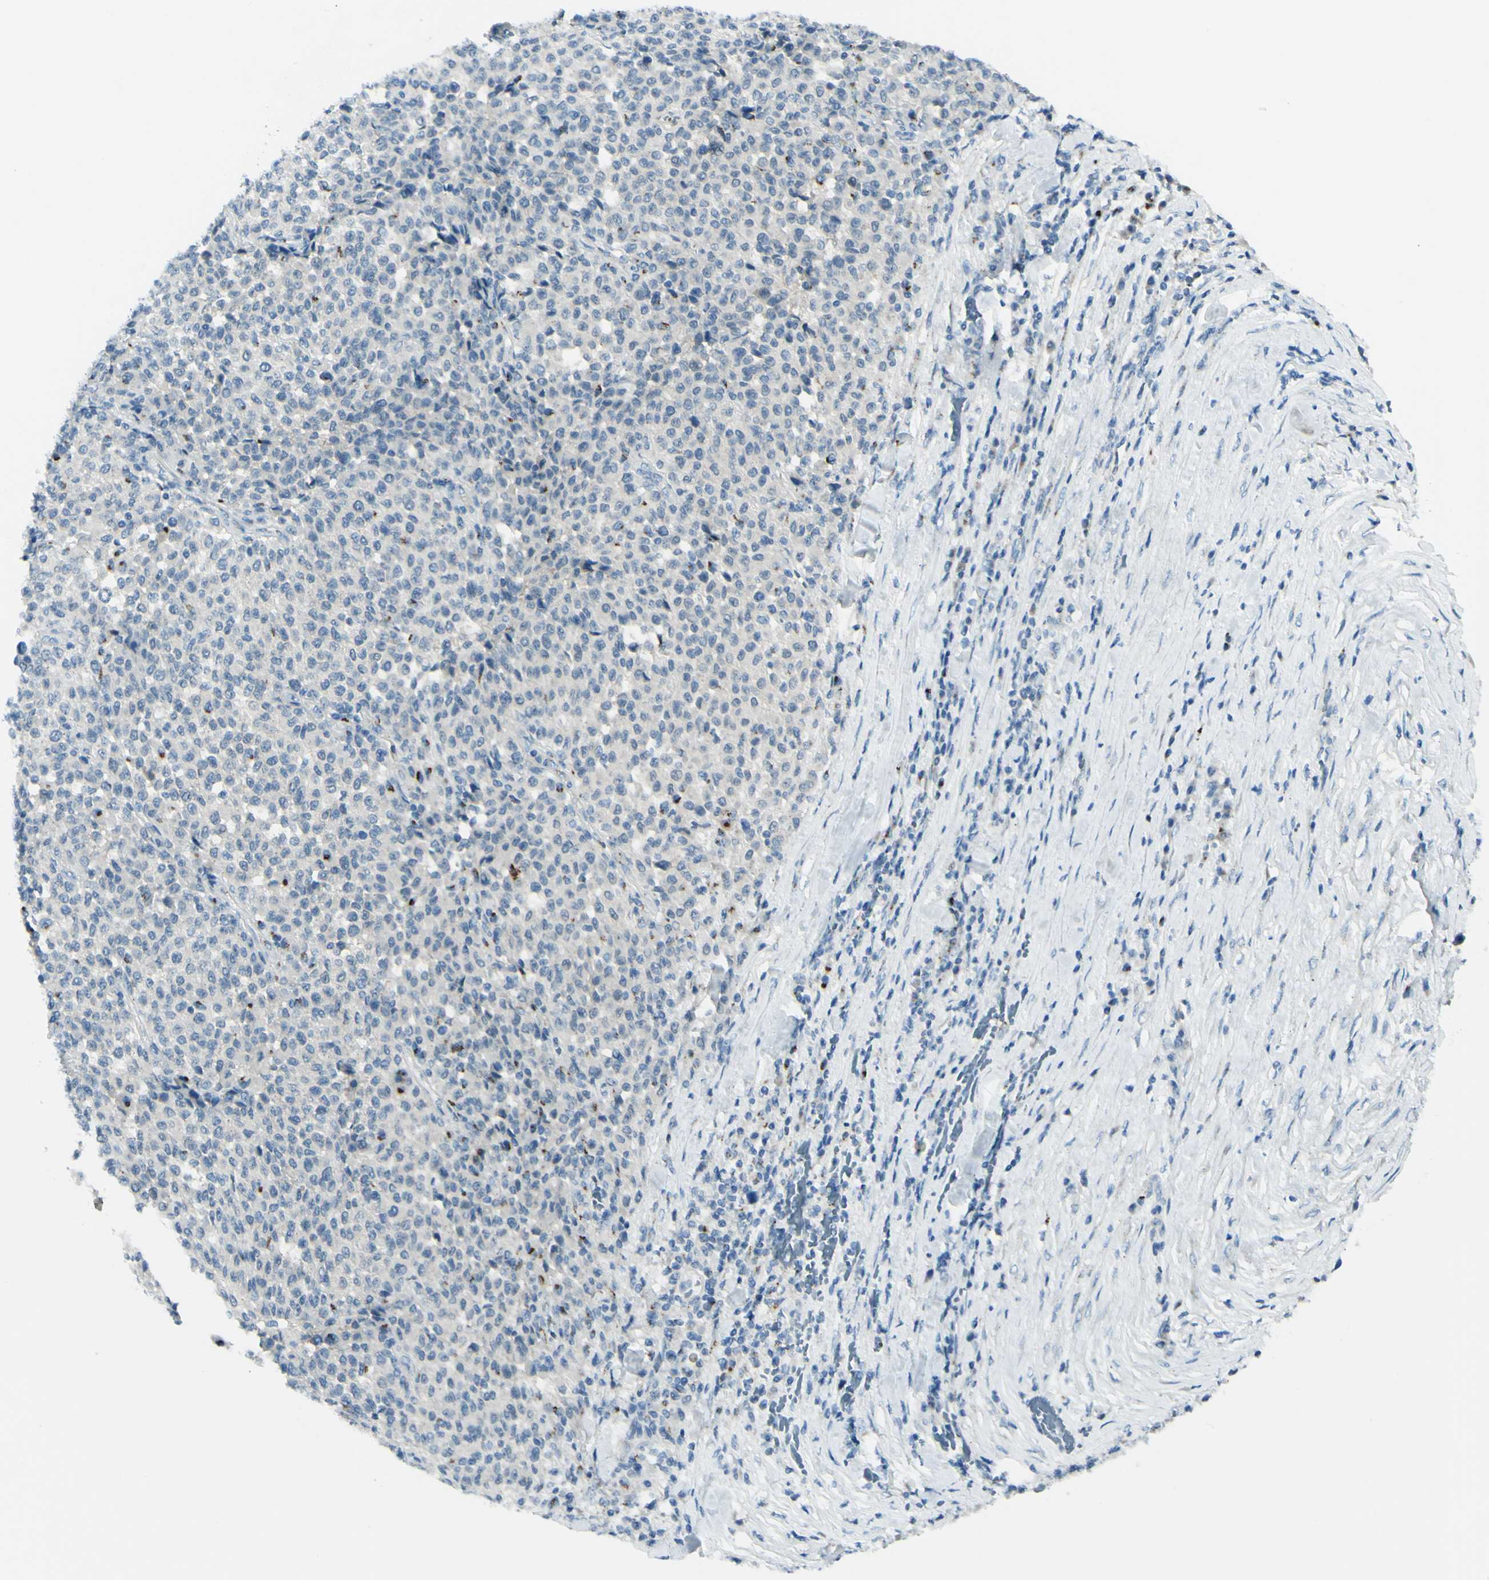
{"staining": {"intensity": "negative", "quantity": "none", "location": "none"}, "tissue": "melanoma", "cell_type": "Tumor cells", "image_type": "cancer", "snomed": [{"axis": "morphology", "description": "Malignant melanoma, Metastatic site"}, {"axis": "topography", "description": "Pancreas"}], "caption": "Melanoma was stained to show a protein in brown. There is no significant staining in tumor cells.", "gene": "B4GALT1", "patient": {"sex": "female", "age": 30}}